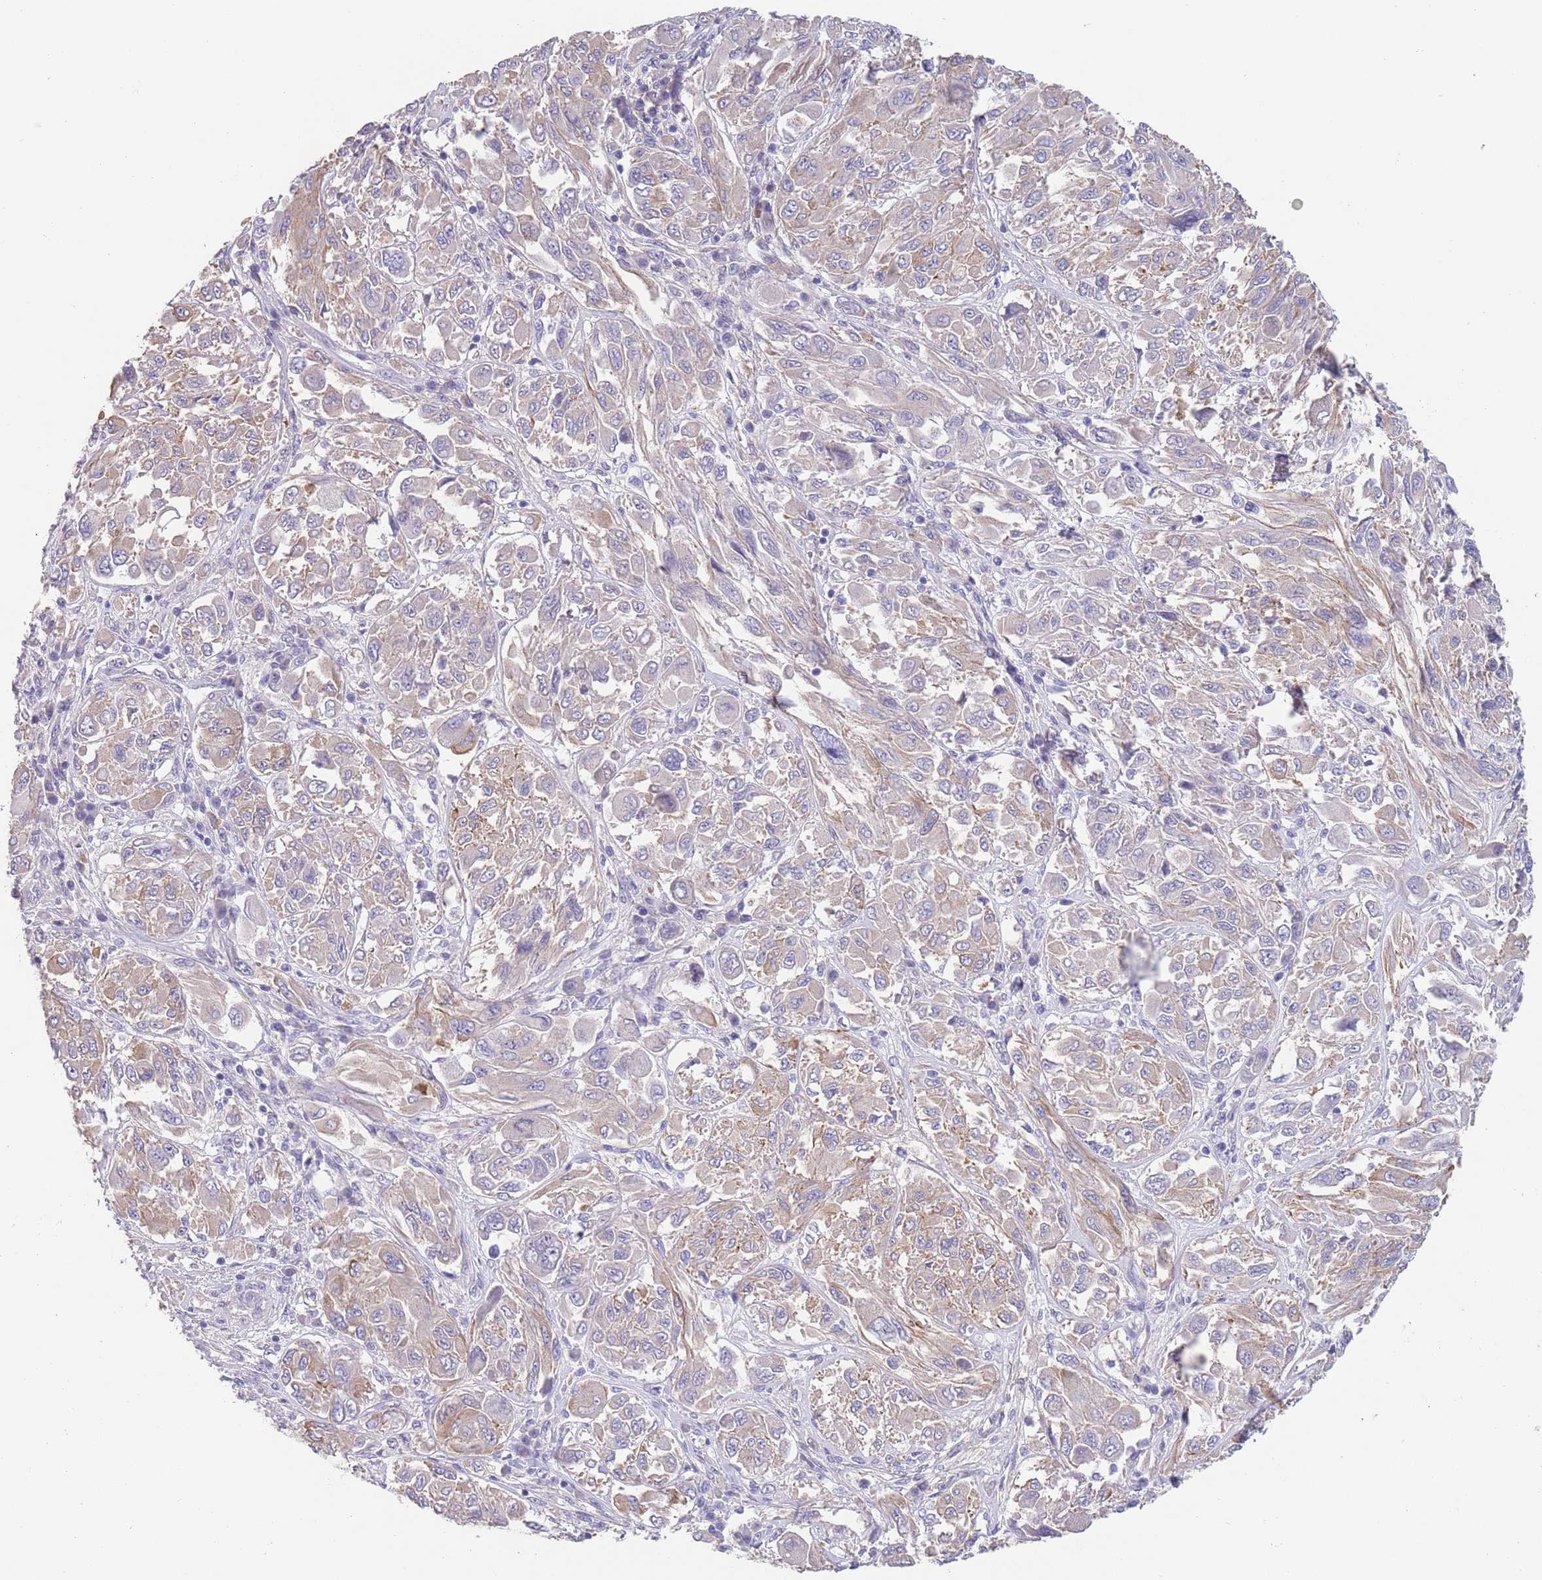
{"staining": {"intensity": "weak", "quantity": "<25%", "location": "cytoplasmic/membranous"}, "tissue": "melanoma", "cell_type": "Tumor cells", "image_type": "cancer", "snomed": [{"axis": "morphology", "description": "Malignant melanoma, NOS"}, {"axis": "topography", "description": "Skin"}], "caption": "Tumor cells are negative for protein expression in human melanoma.", "gene": "RNF169", "patient": {"sex": "female", "age": 91}}